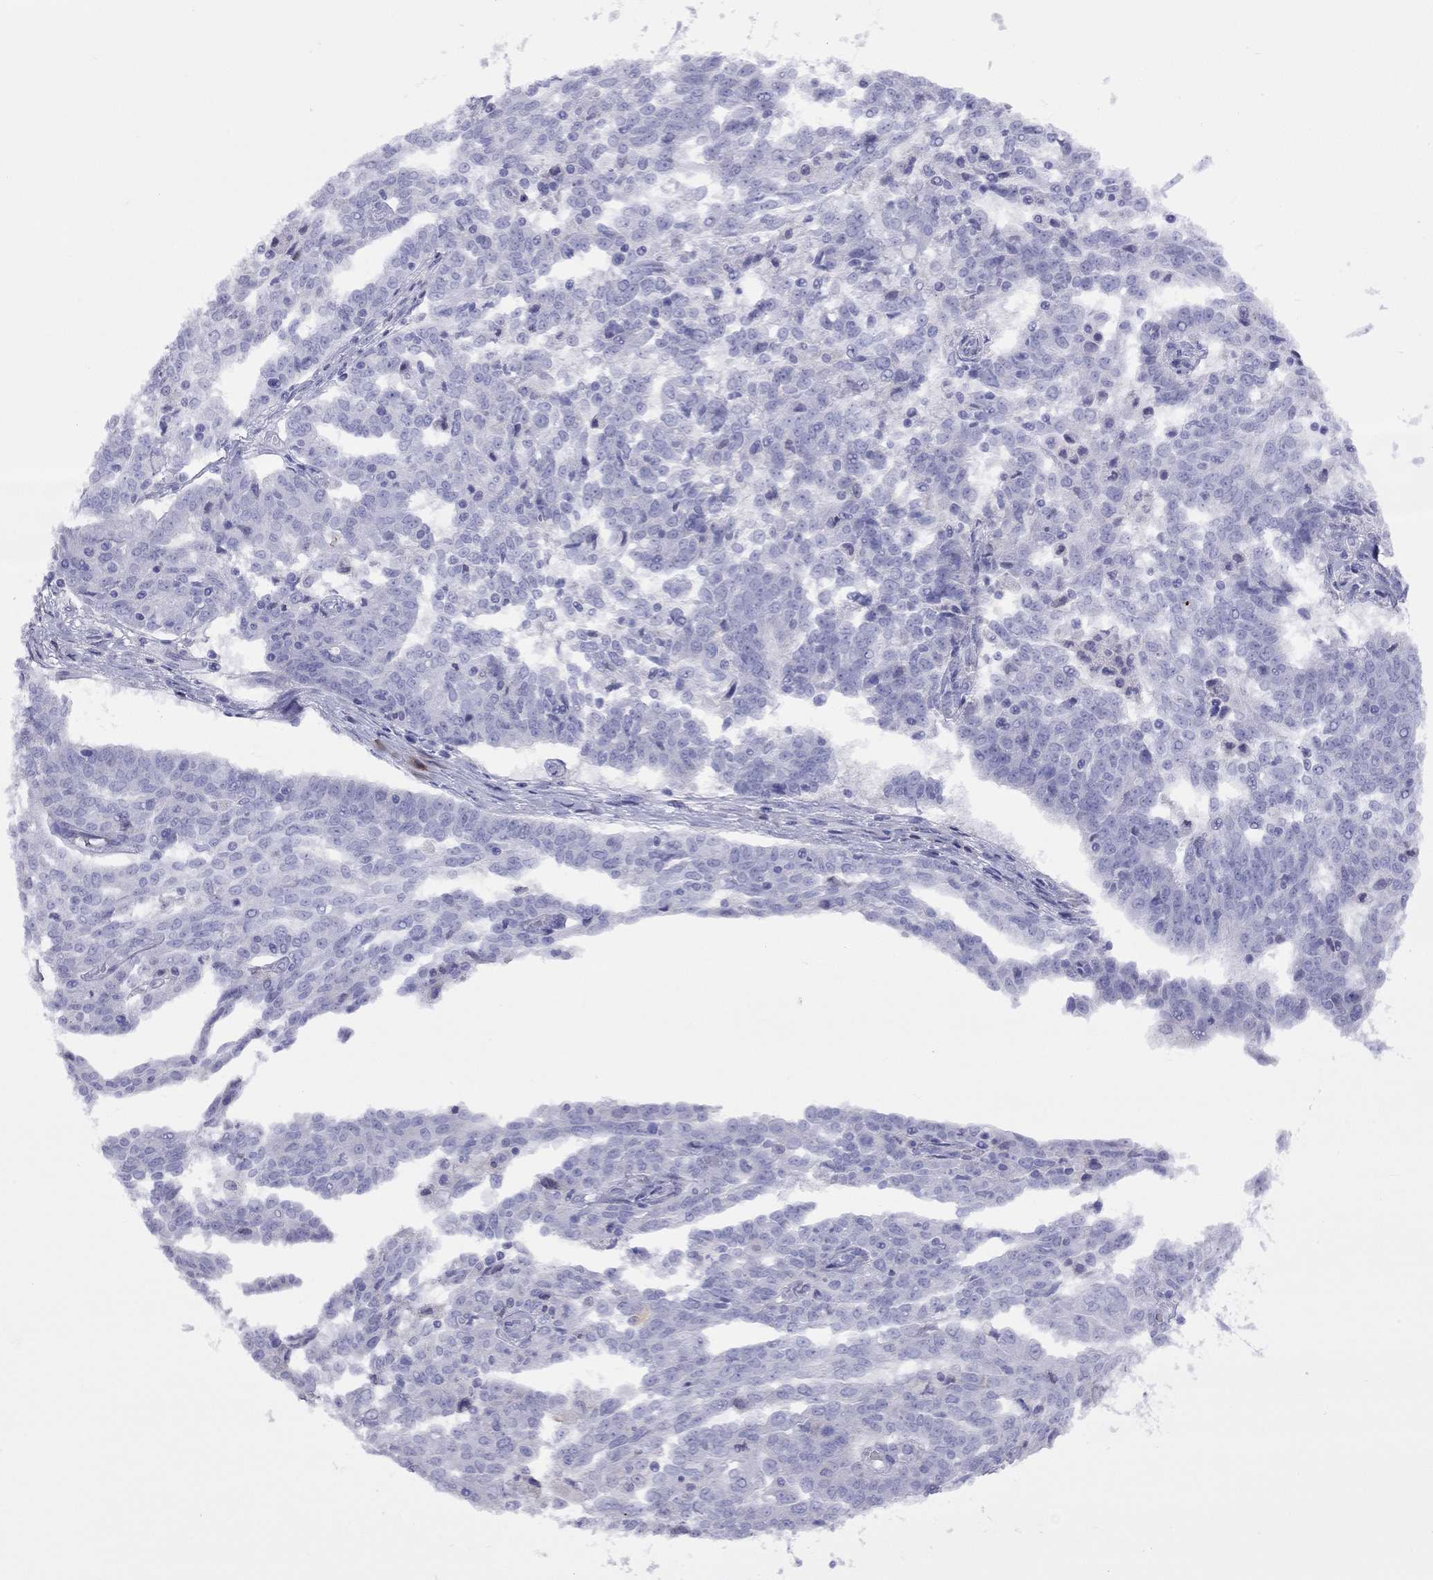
{"staining": {"intensity": "negative", "quantity": "none", "location": "none"}, "tissue": "ovarian cancer", "cell_type": "Tumor cells", "image_type": "cancer", "snomed": [{"axis": "morphology", "description": "Cystadenocarcinoma, serous, NOS"}, {"axis": "topography", "description": "Ovary"}], "caption": "An immunohistochemistry (IHC) image of ovarian serous cystadenocarcinoma is shown. There is no staining in tumor cells of ovarian serous cystadenocarcinoma.", "gene": "SLC30A8", "patient": {"sex": "female", "age": 67}}